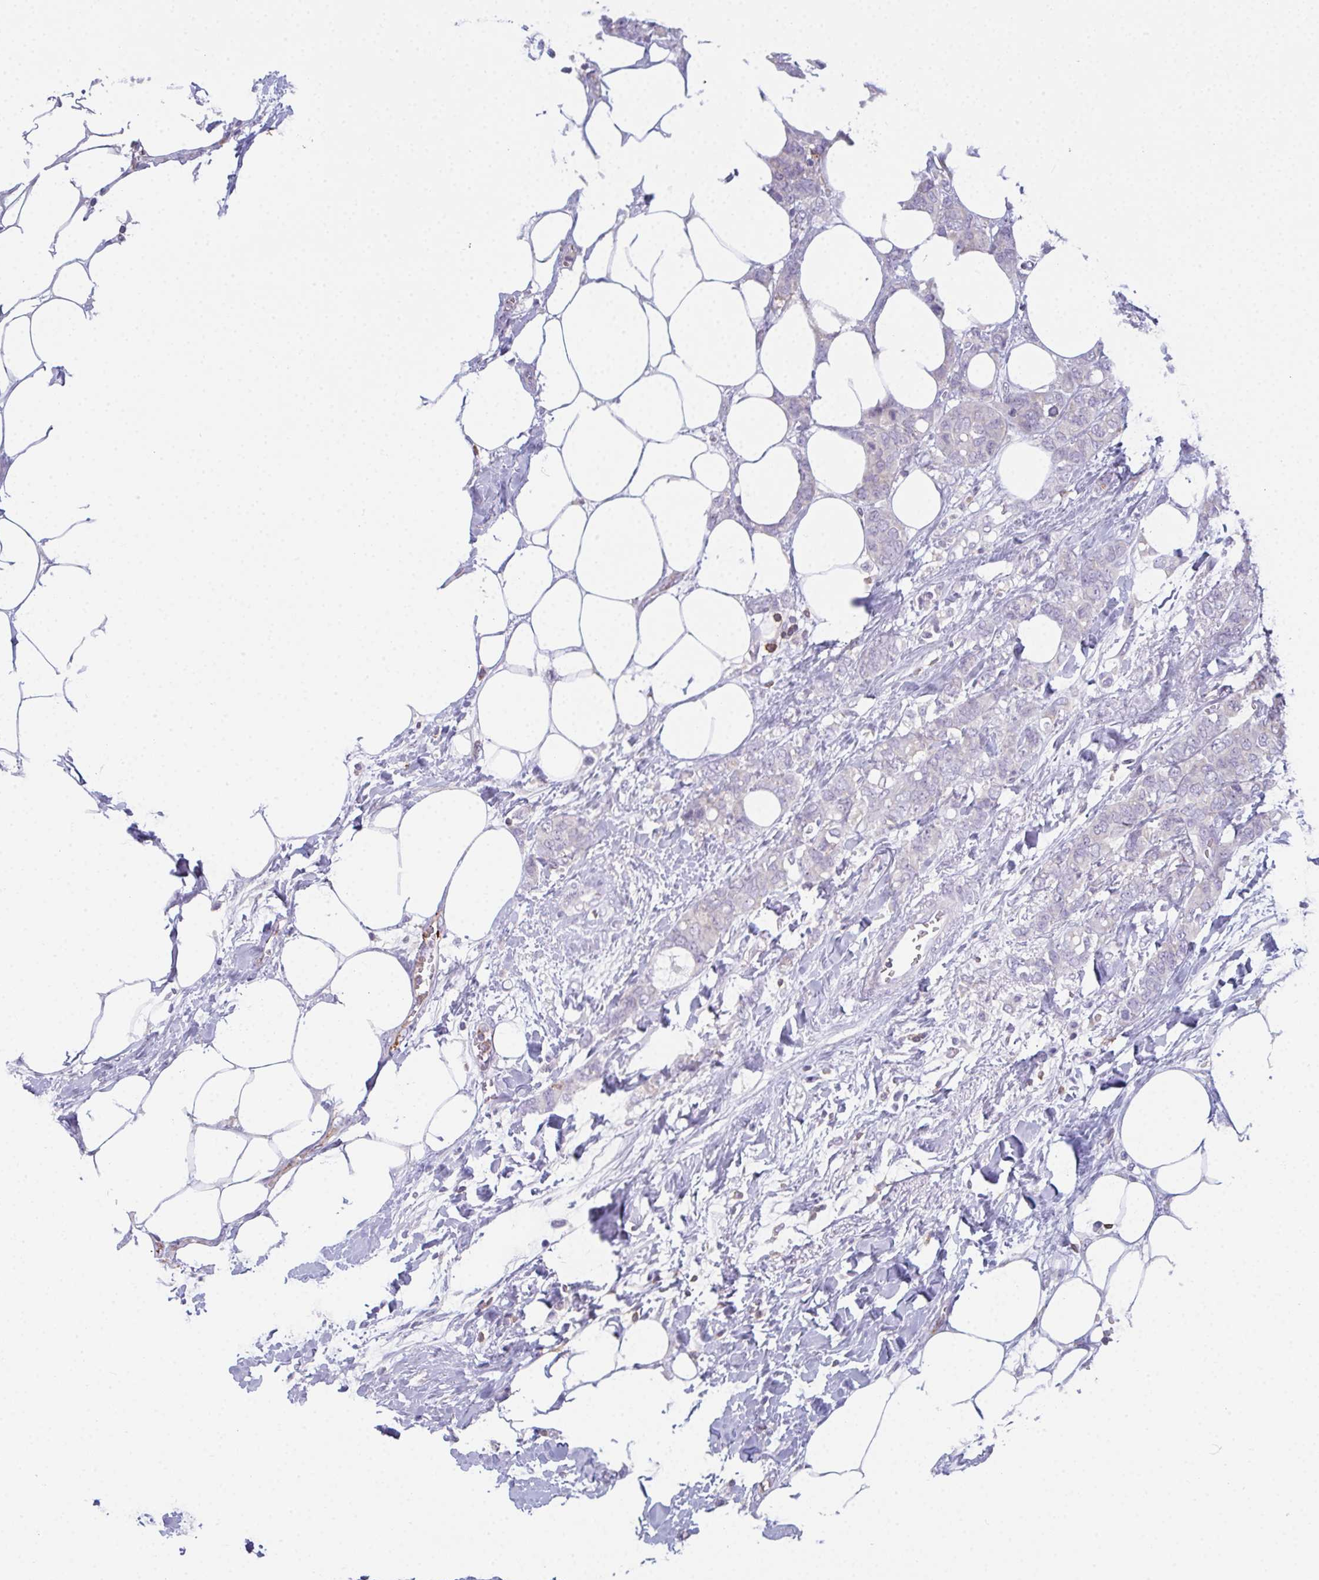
{"staining": {"intensity": "negative", "quantity": "none", "location": "none"}, "tissue": "breast cancer", "cell_type": "Tumor cells", "image_type": "cancer", "snomed": [{"axis": "morphology", "description": "Lobular carcinoma"}, {"axis": "topography", "description": "Breast"}], "caption": "This photomicrograph is of lobular carcinoma (breast) stained with immunohistochemistry to label a protein in brown with the nuclei are counter-stained blue. There is no positivity in tumor cells.", "gene": "CD80", "patient": {"sex": "female", "age": 91}}